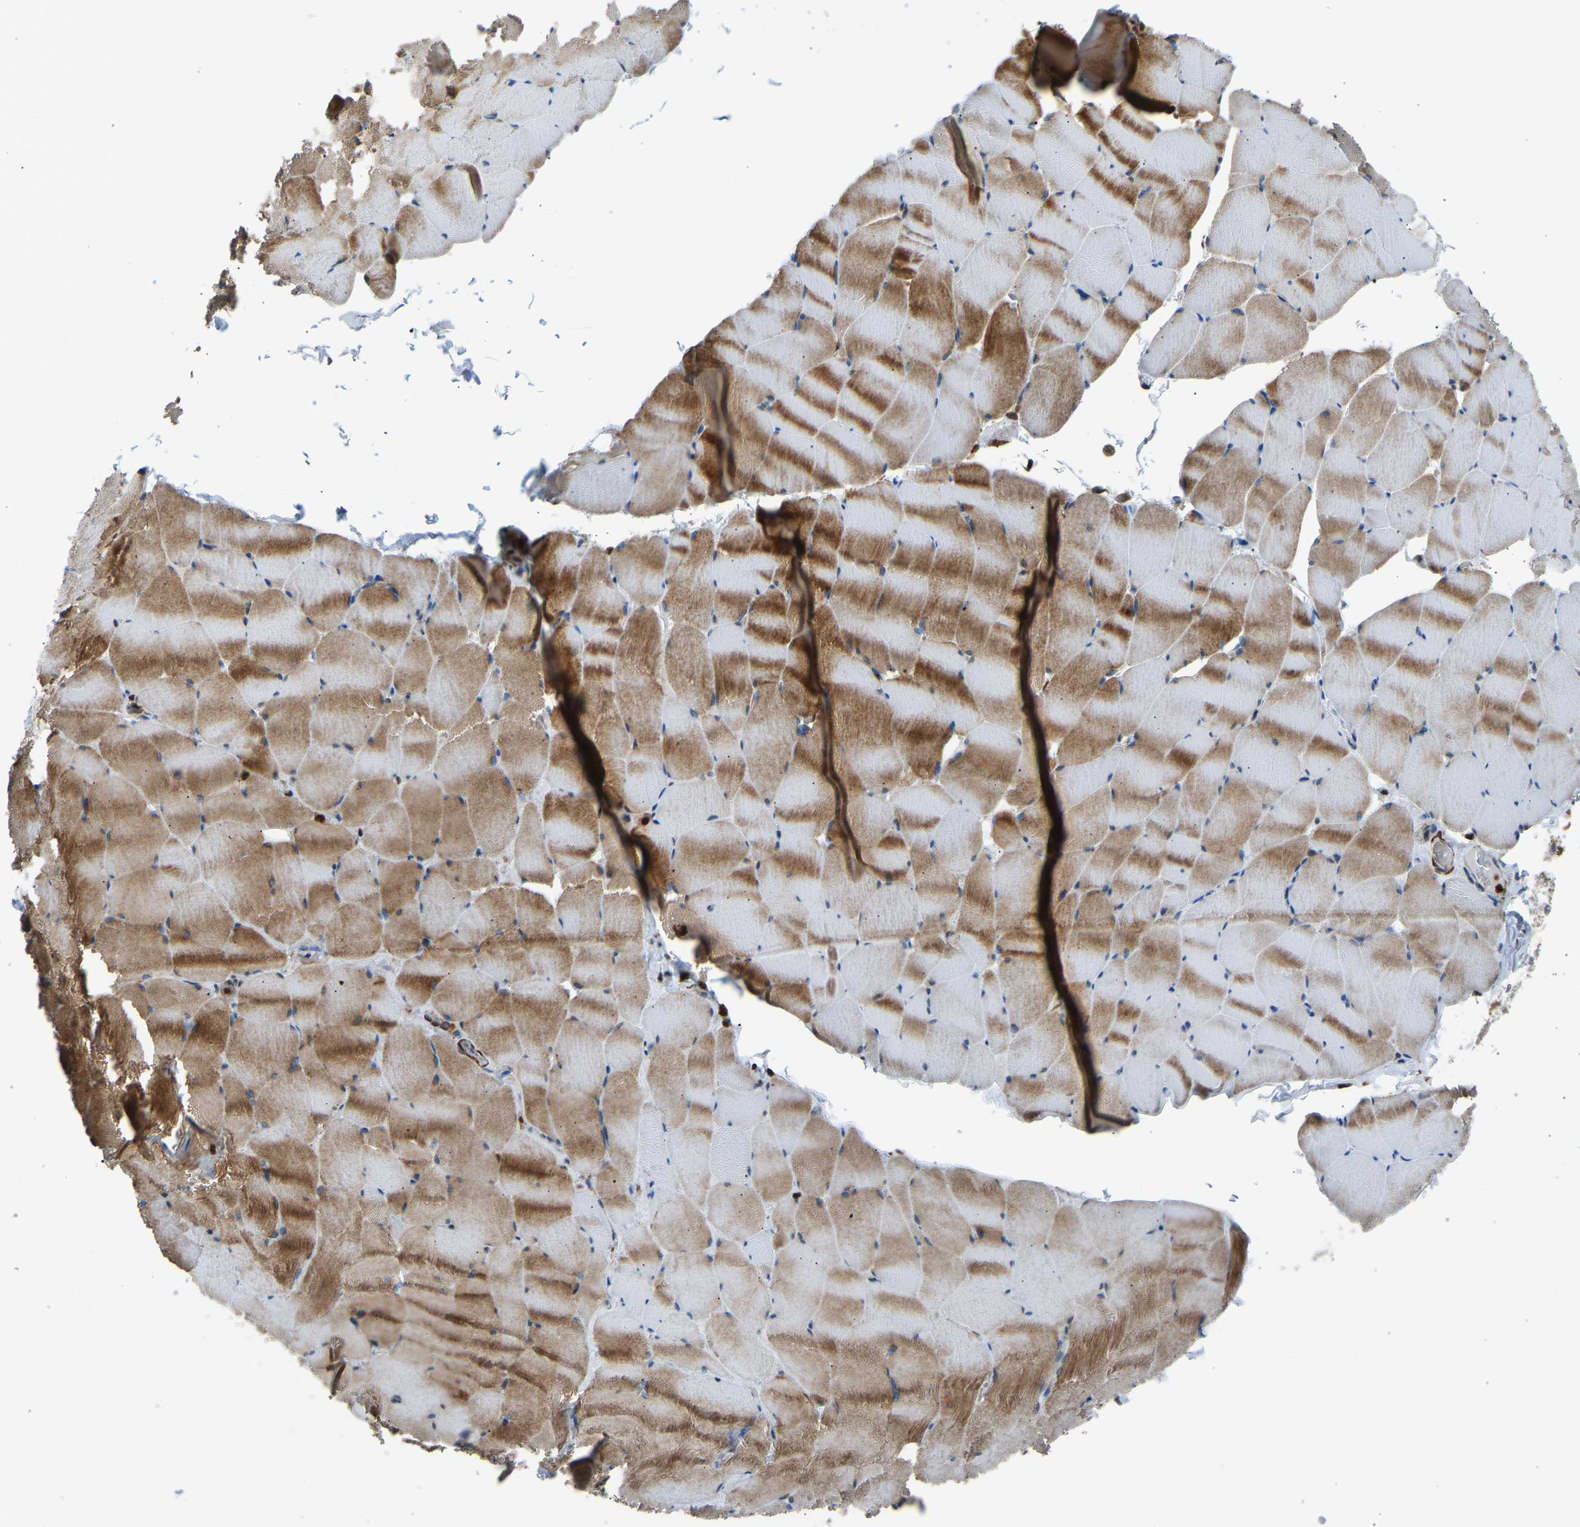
{"staining": {"intensity": "strong", "quantity": ">75%", "location": "cytoplasmic/membranous"}, "tissue": "skeletal muscle", "cell_type": "Myocytes", "image_type": "normal", "snomed": [{"axis": "morphology", "description": "Normal tissue, NOS"}, {"axis": "topography", "description": "Skeletal muscle"}], "caption": "Immunohistochemical staining of unremarkable human skeletal muscle demonstrates >75% levels of strong cytoplasmic/membranous protein staining in approximately >75% of myocytes.", "gene": "VPS41", "patient": {"sex": "male", "age": 62}}